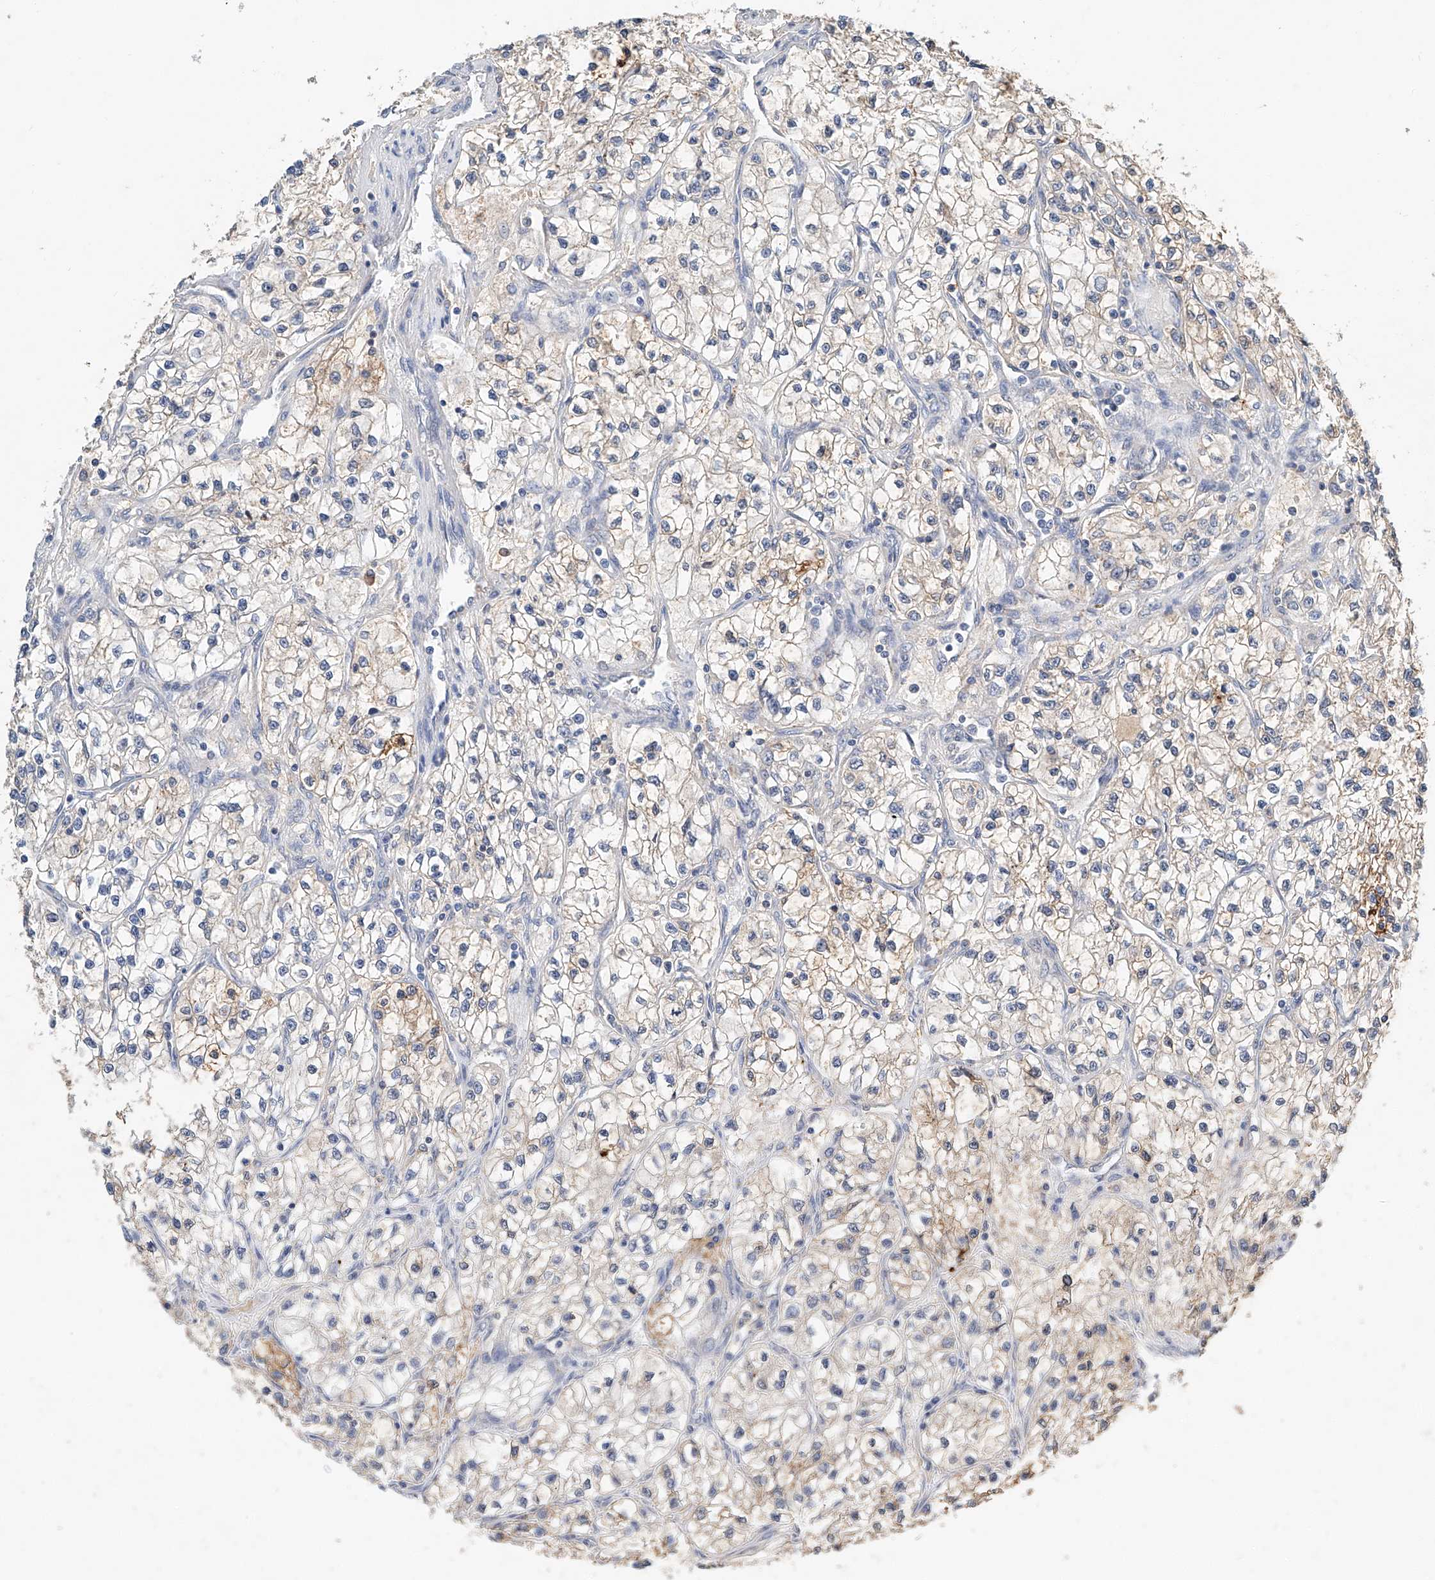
{"staining": {"intensity": "moderate", "quantity": "<25%", "location": "cytoplasmic/membranous"}, "tissue": "renal cancer", "cell_type": "Tumor cells", "image_type": "cancer", "snomed": [{"axis": "morphology", "description": "Adenocarcinoma, NOS"}, {"axis": "topography", "description": "Kidney"}], "caption": "This image reveals immunohistochemistry staining of adenocarcinoma (renal), with low moderate cytoplasmic/membranous positivity in approximately <25% of tumor cells.", "gene": "CTDP1", "patient": {"sex": "female", "age": 57}}